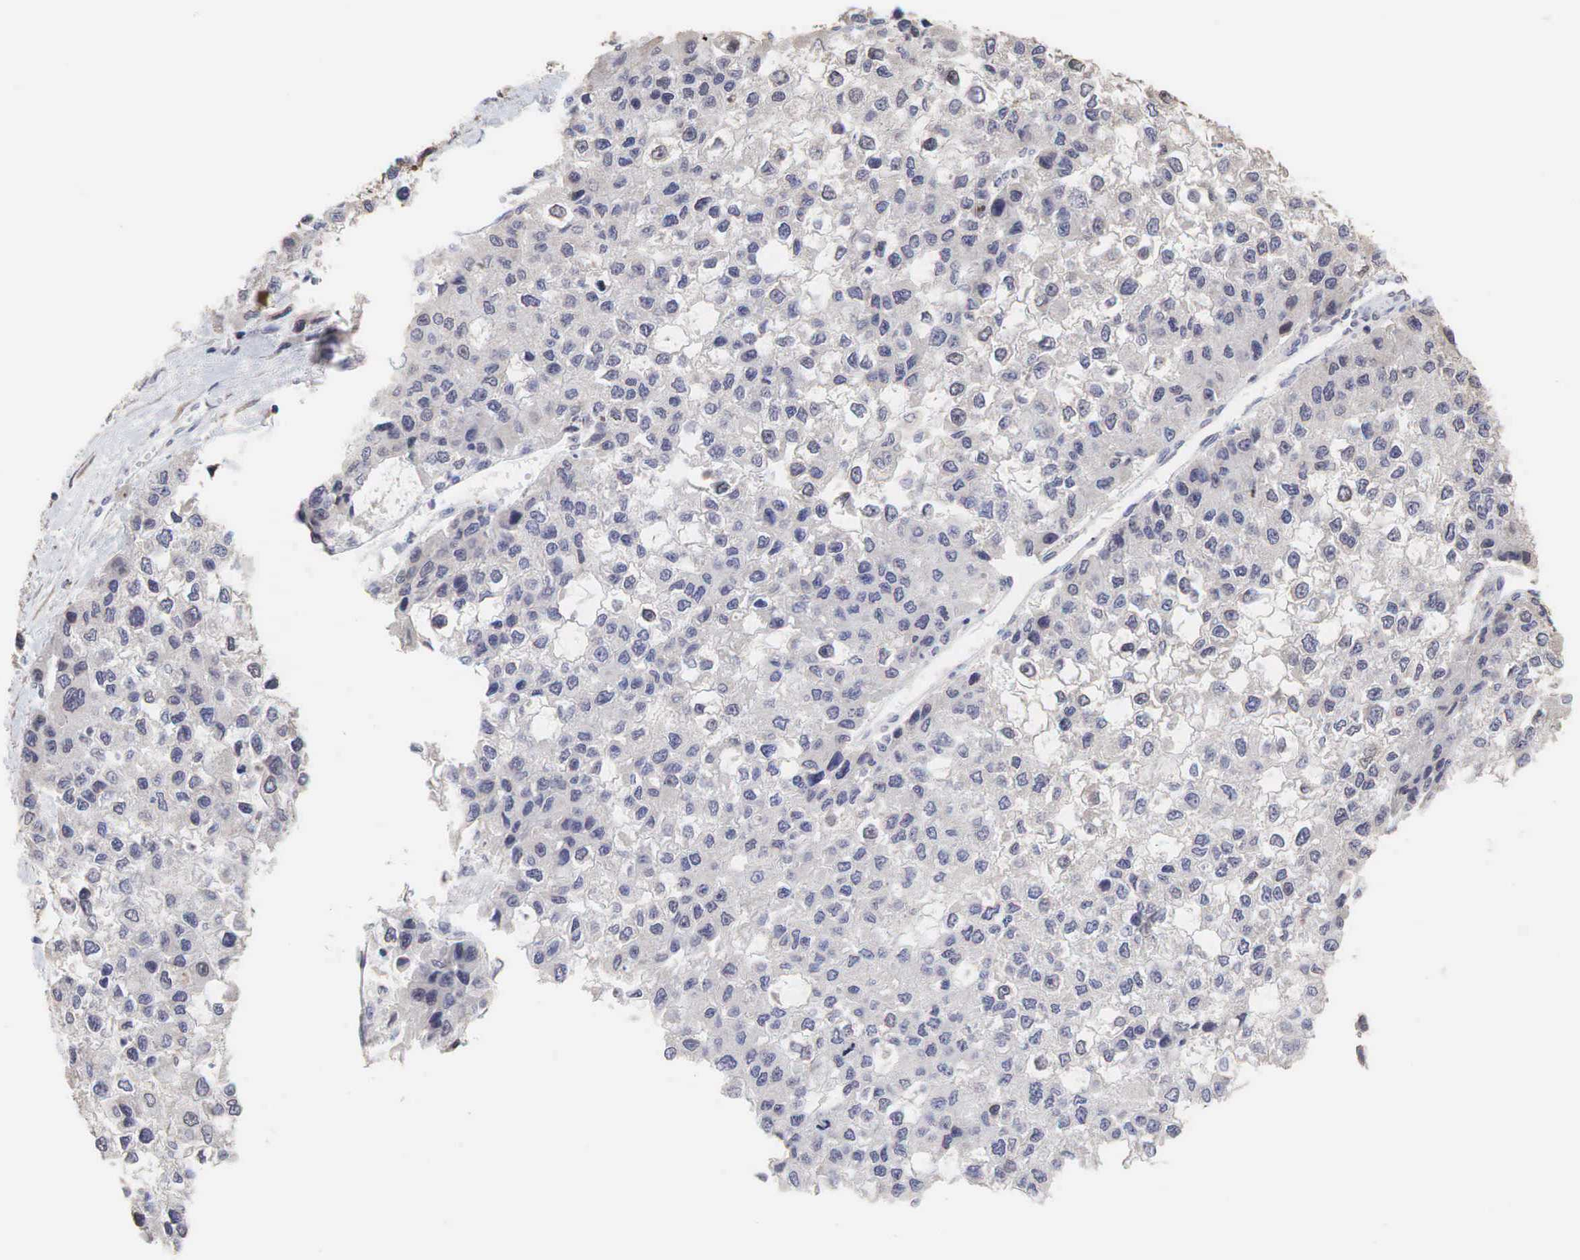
{"staining": {"intensity": "negative", "quantity": "none", "location": "none"}, "tissue": "liver cancer", "cell_type": "Tumor cells", "image_type": "cancer", "snomed": [{"axis": "morphology", "description": "Carcinoma, Hepatocellular, NOS"}, {"axis": "topography", "description": "Liver"}], "caption": "Tumor cells show no significant protein expression in liver cancer (hepatocellular carcinoma). (DAB IHC, high magnification).", "gene": "DKC1", "patient": {"sex": "female", "age": 66}}